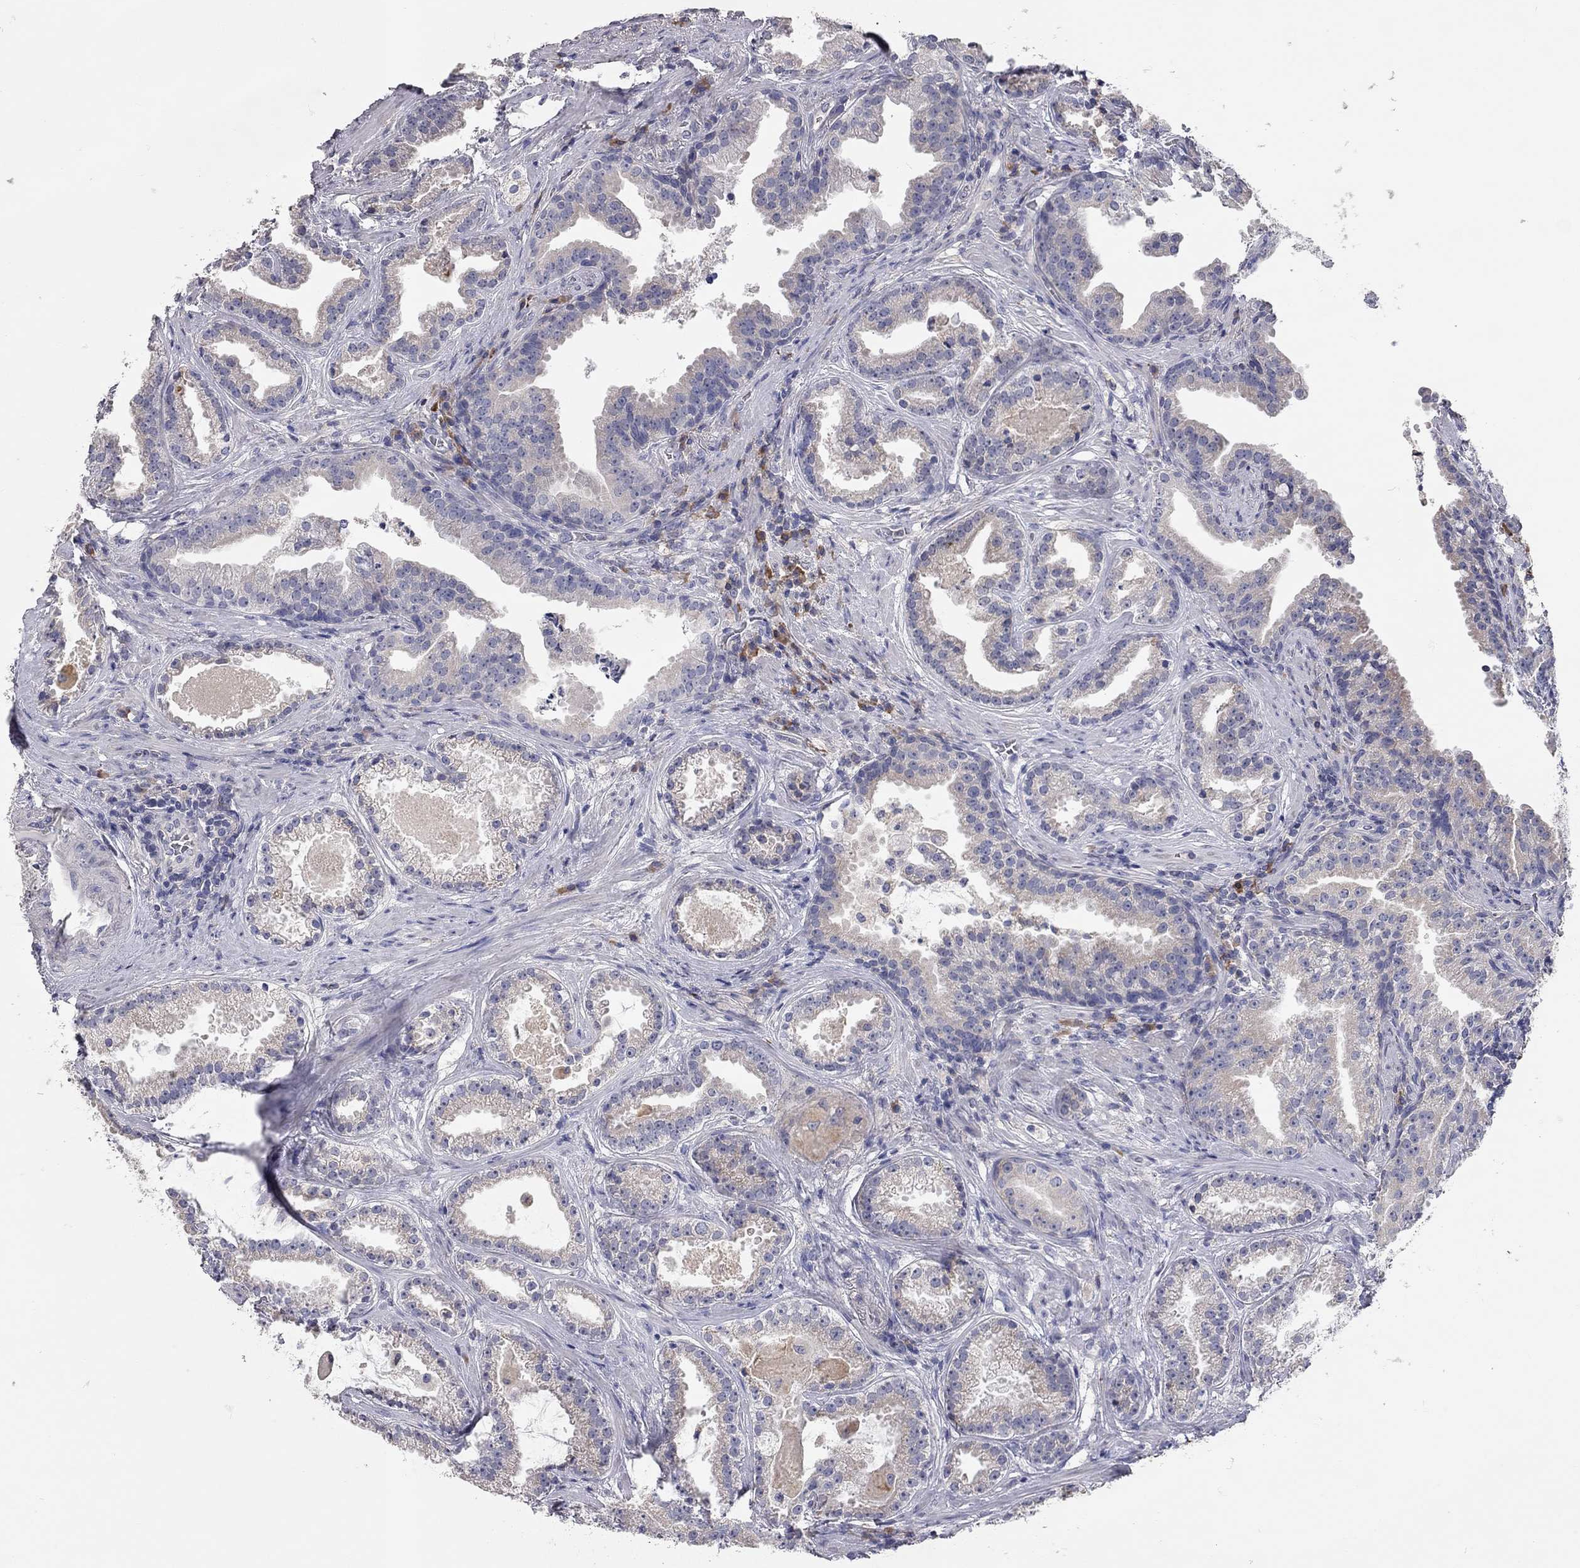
{"staining": {"intensity": "weak", "quantity": "<25%", "location": "cytoplasmic/membranous"}, "tissue": "prostate cancer", "cell_type": "Tumor cells", "image_type": "cancer", "snomed": [{"axis": "morphology", "description": "Adenocarcinoma, NOS"}, {"axis": "morphology", "description": "Adenocarcinoma, High grade"}, {"axis": "topography", "description": "Prostate"}], "caption": "There is no significant expression in tumor cells of prostate cancer.", "gene": "XAGE2", "patient": {"sex": "male", "age": 64}}